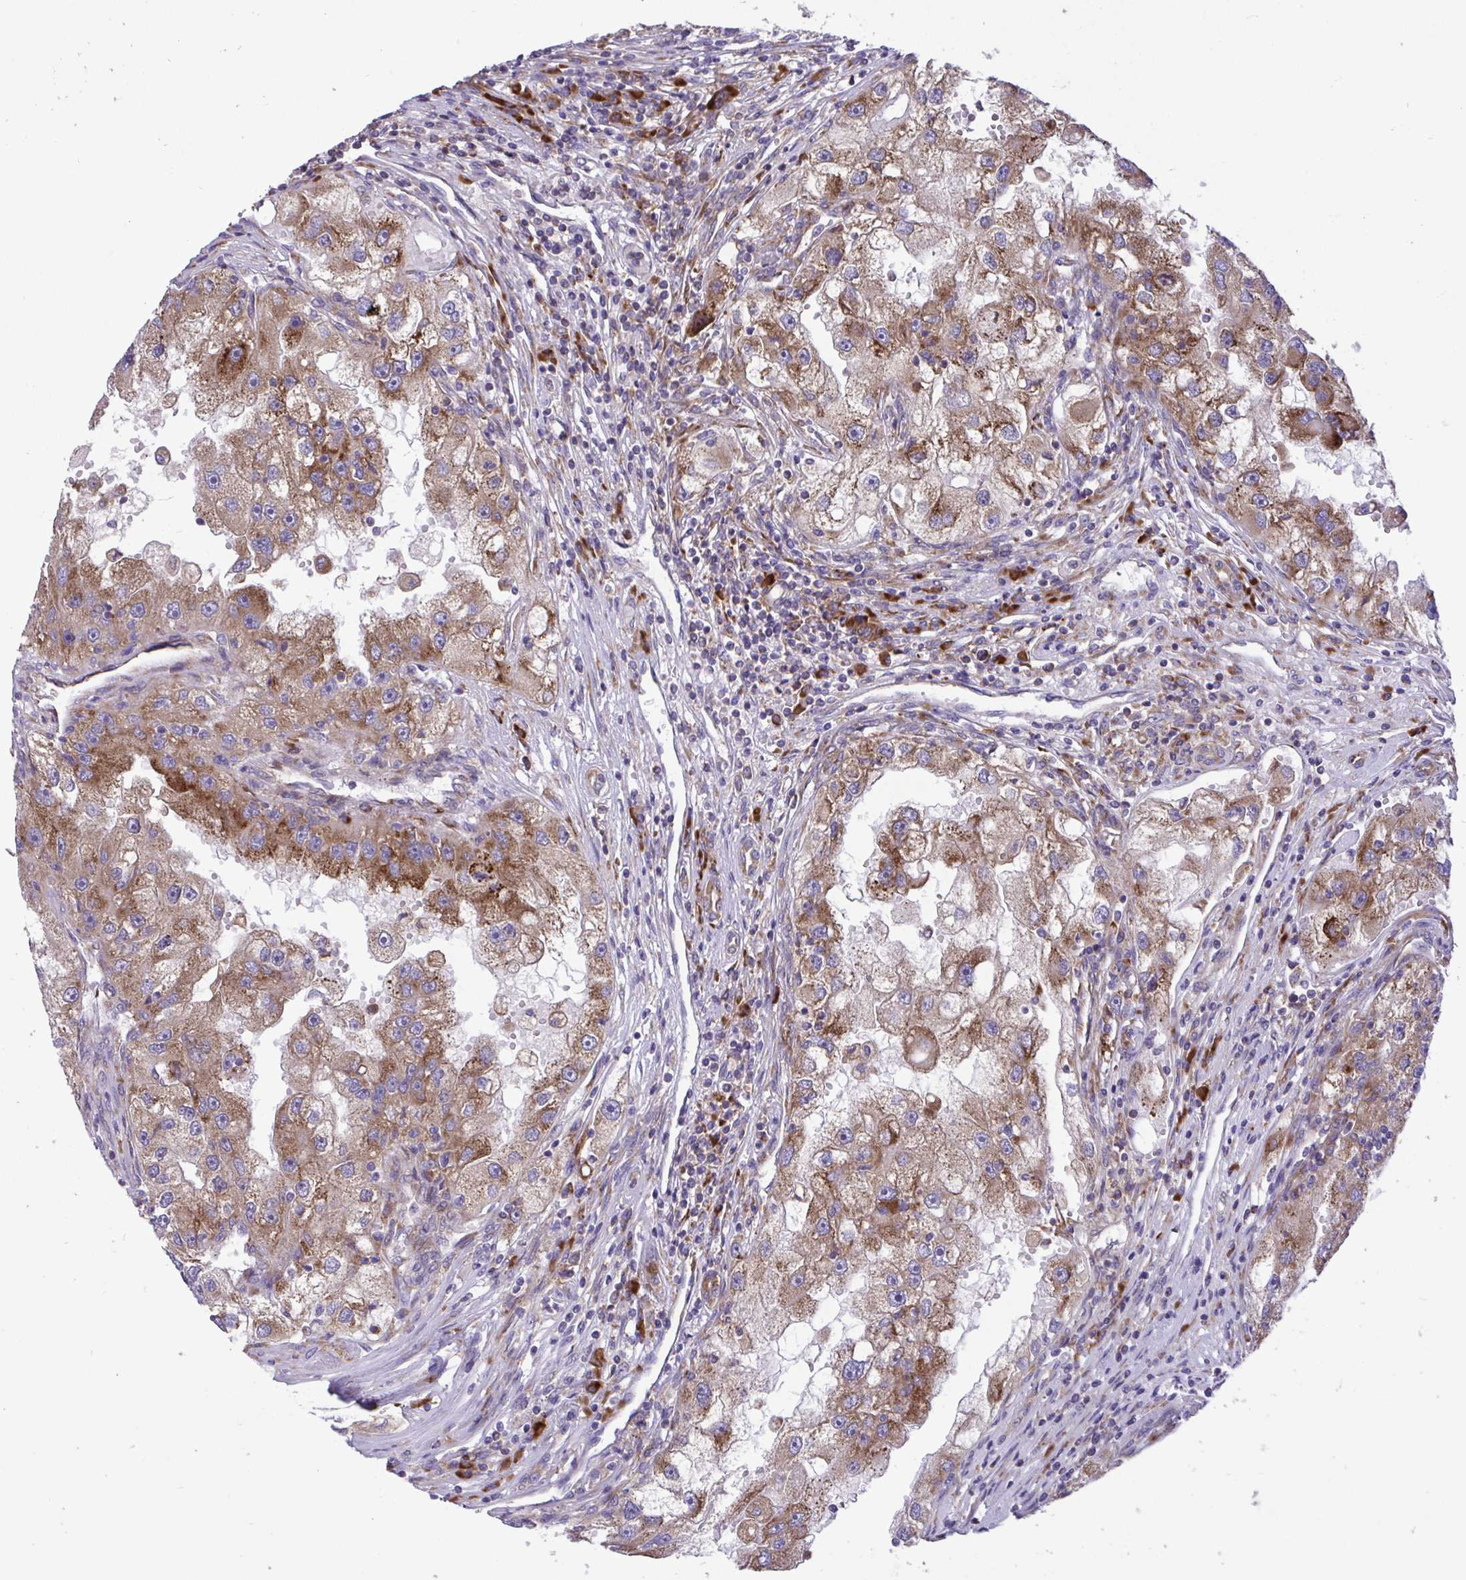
{"staining": {"intensity": "moderate", "quantity": ">75%", "location": "cytoplasmic/membranous"}, "tissue": "renal cancer", "cell_type": "Tumor cells", "image_type": "cancer", "snomed": [{"axis": "morphology", "description": "Adenocarcinoma, NOS"}, {"axis": "topography", "description": "Kidney"}], "caption": "Renal cancer (adenocarcinoma) tissue exhibits moderate cytoplasmic/membranous expression in approximately >75% of tumor cells", "gene": "RPS15", "patient": {"sex": "male", "age": 63}}